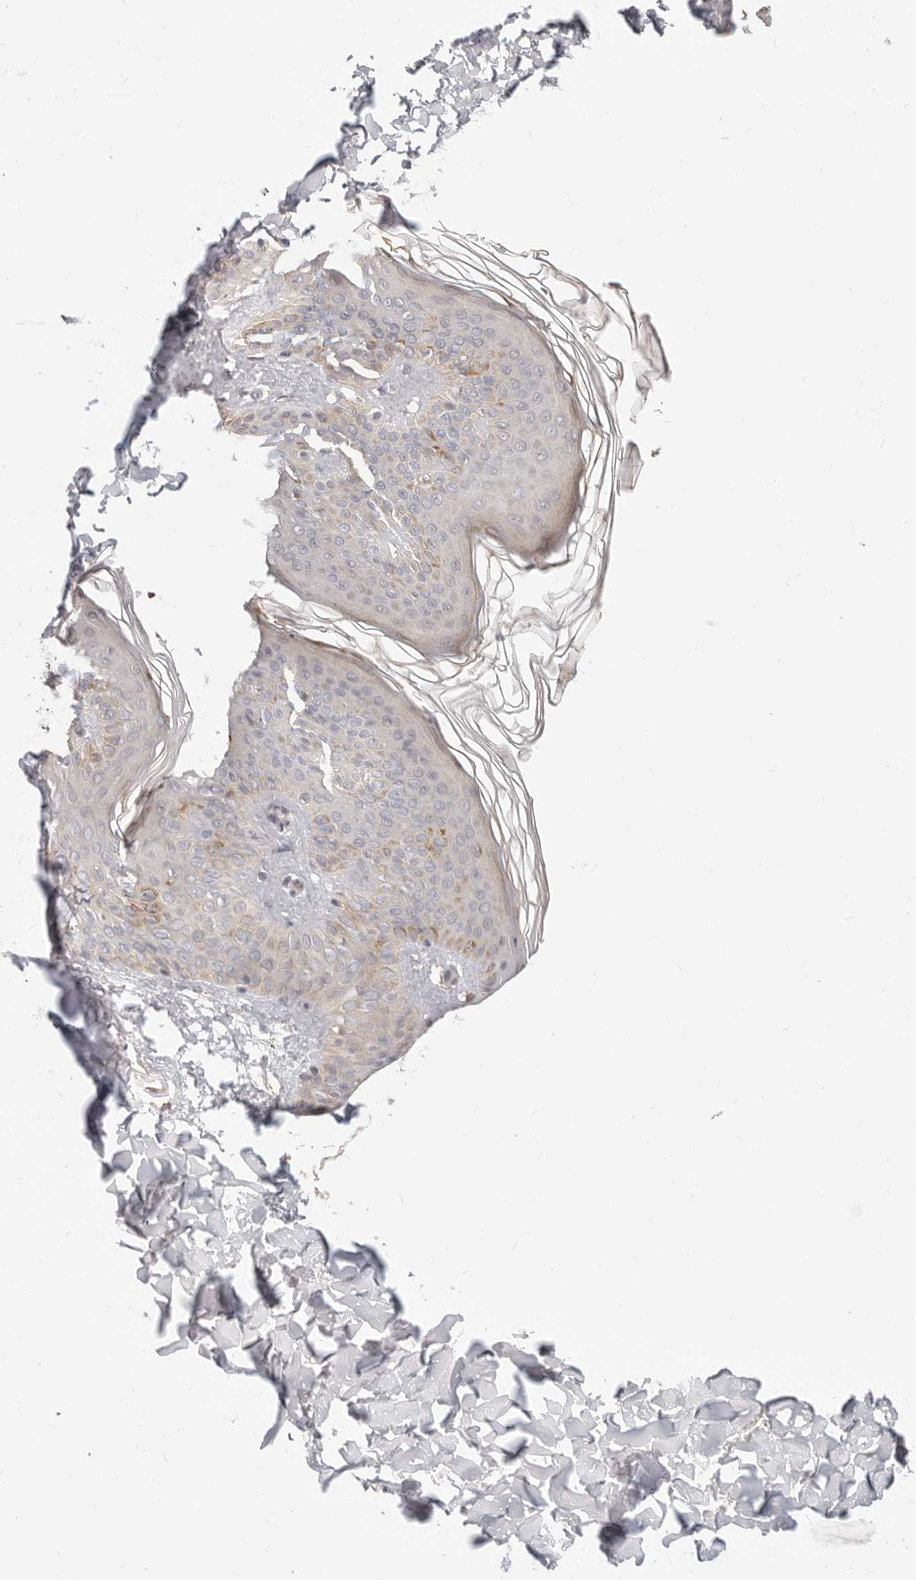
{"staining": {"intensity": "negative", "quantity": "none", "location": "none"}, "tissue": "skin", "cell_type": "Fibroblasts", "image_type": "normal", "snomed": [{"axis": "morphology", "description": "Normal tissue, NOS"}, {"axis": "morphology", "description": "Neoplasm, benign, NOS"}, {"axis": "topography", "description": "Skin"}, {"axis": "topography", "description": "Soft tissue"}], "caption": "IHC photomicrograph of benign human skin stained for a protein (brown), which displays no expression in fibroblasts.", "gene": "ZRANB1", "patient": {"sex": "male", "age": 26}}